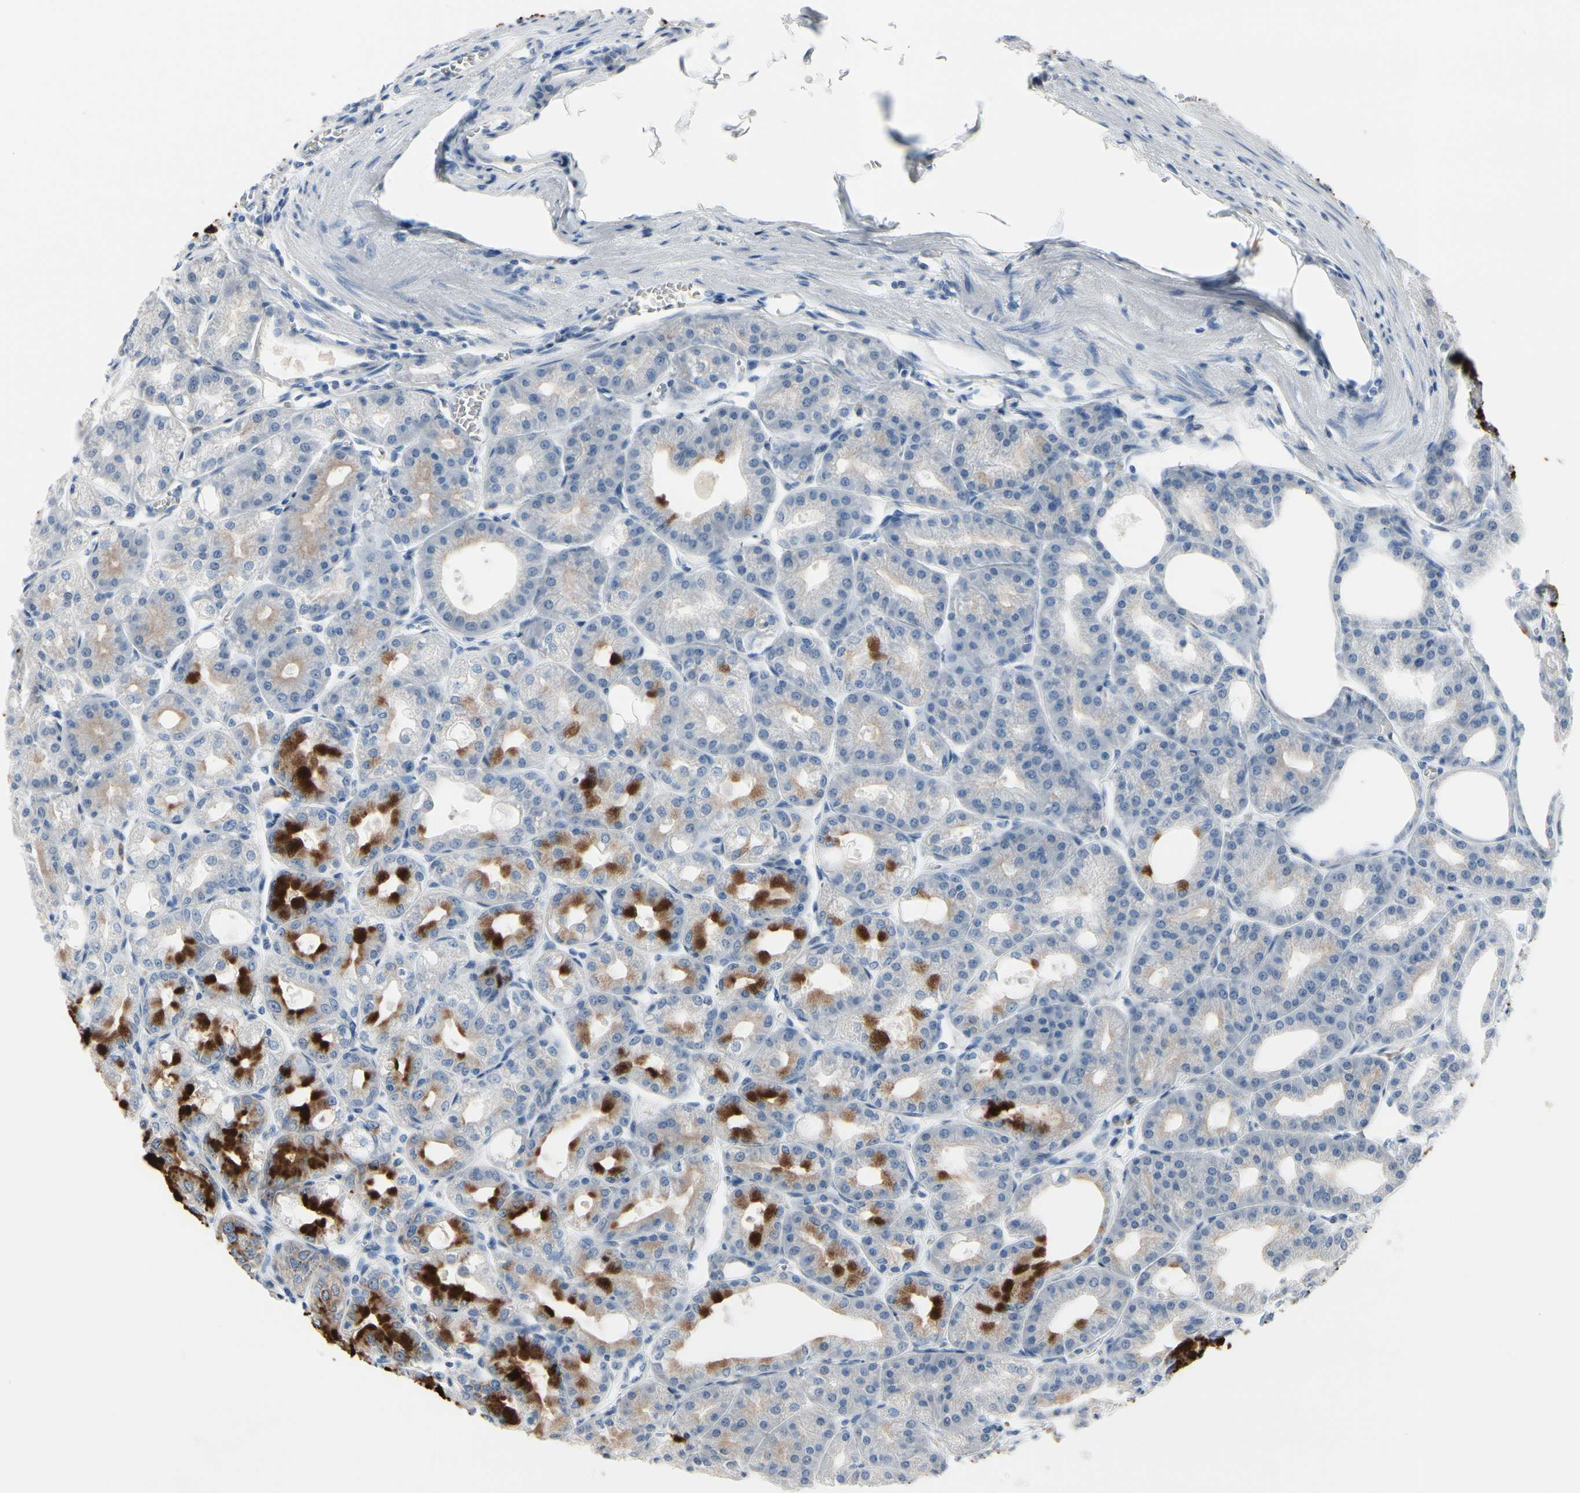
{"staining": {"intensity": "strong", "quantity": "25%-75%", "location": "cytoplasmic/membranous"}, "tissue": "stomach", "cell_type": "Glandular cells", "image_type": "normal", "snomed": [{"axis": "morphology", "description": "Normal tissue, NOS"}, {"axis": "topography", "description": "Stomach, lower"}], "caption": "Unremarkable stomach was stained to show a protein in brown. There is high levels of strong cytoplasmic/membranous expression in approximately 25%-75% of glandular cells. (DAB IHC with brightfield microscopy, high magnification).", "gene": "MUC5B", "patient": {"sex": "male", "age": 71}}